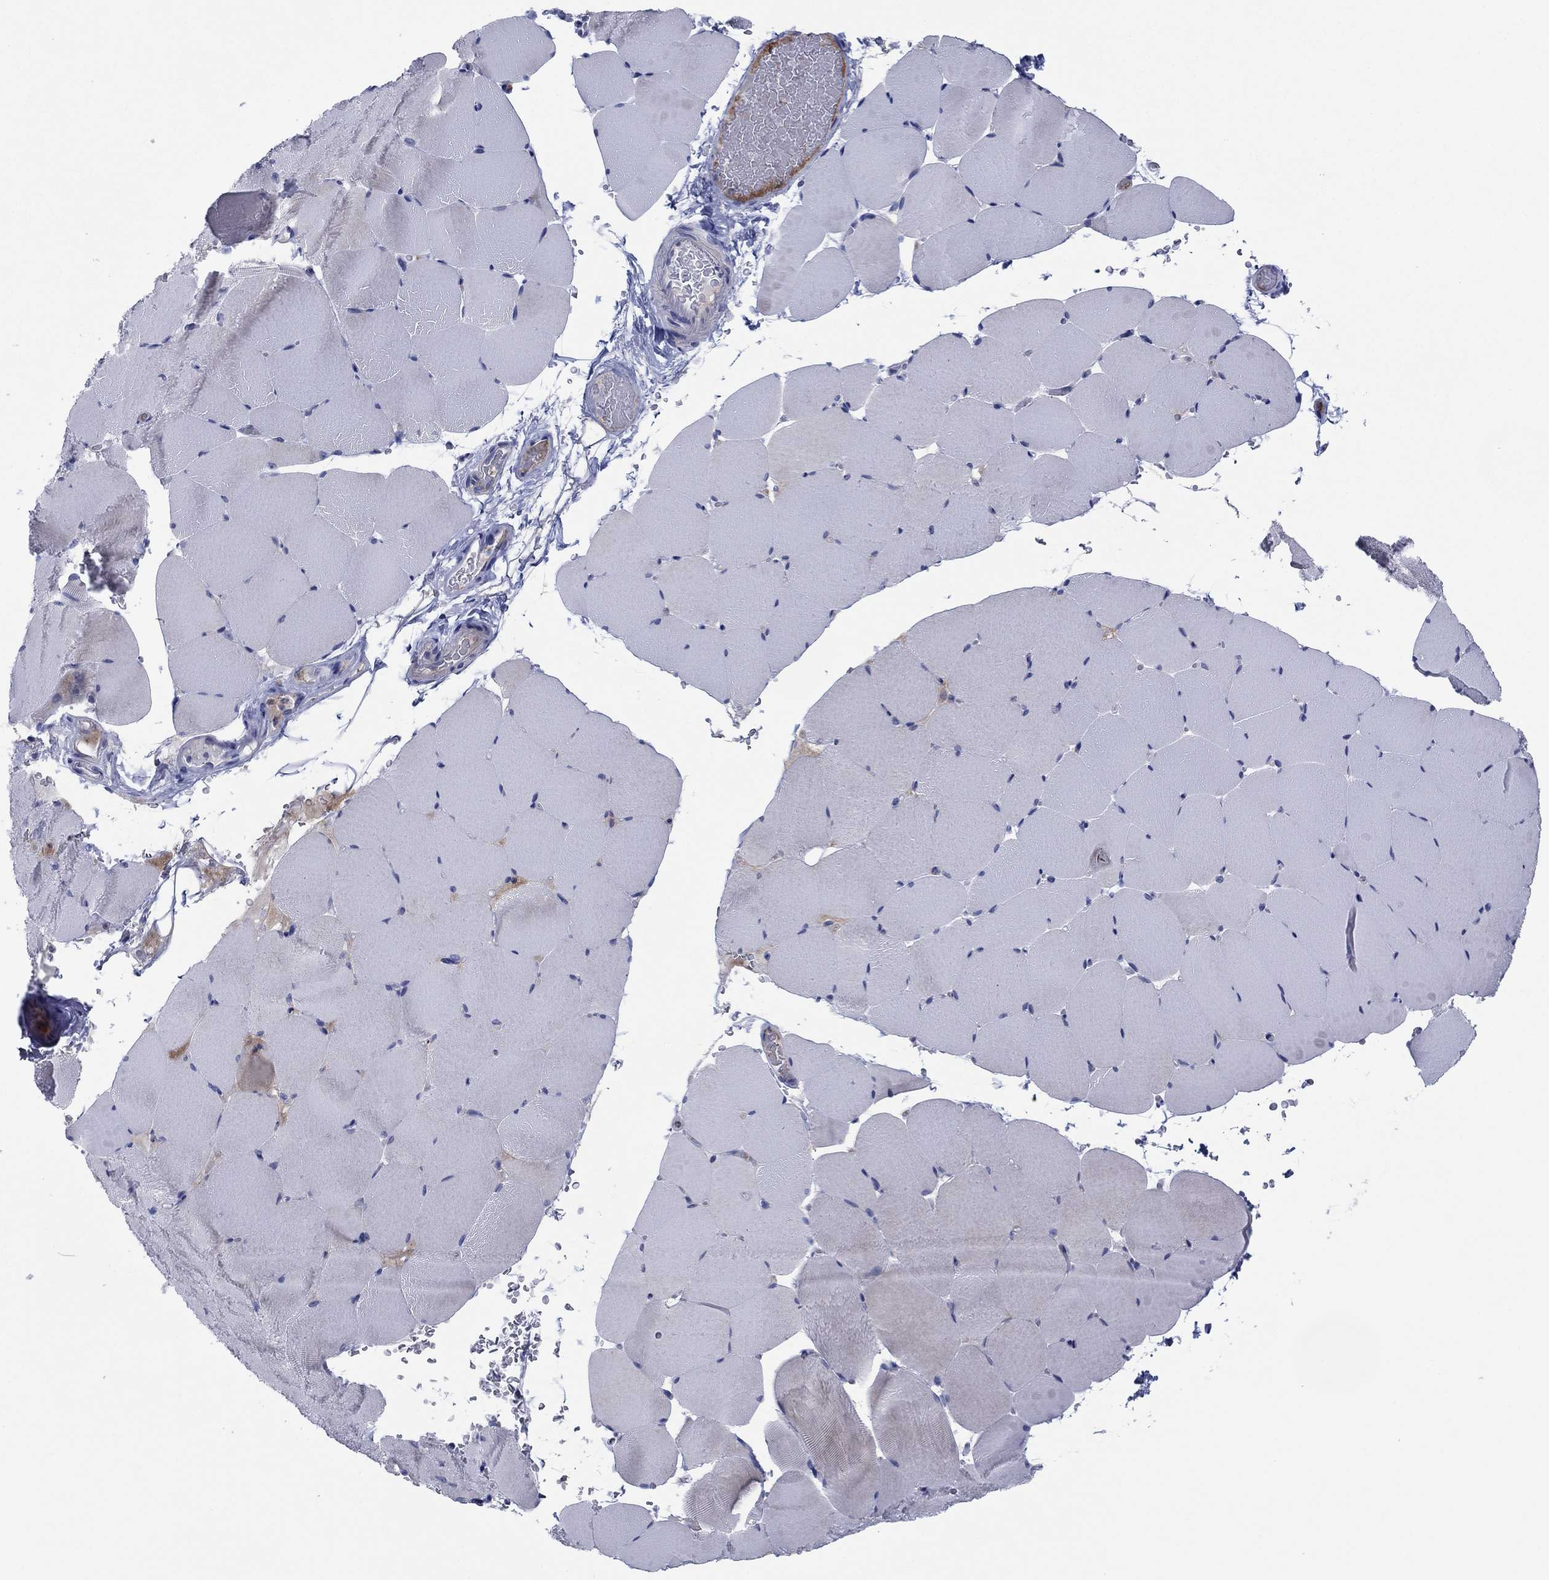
{"staining": {"intensity": "weak", "quantity": "<25%", "location": "cytoplasmic/membranous"}, "tissue": "skeletal muscle", "cell_type": "Myocytes", "image_type": "normal", "snomed": [{"axis": "morphology", "description": "Normal tissue, NOS"}, {"axis": "topography", "description": "Skeletal muscle"}], "caption": "This image is of unremarkable skeletal muscle stained with immunohistochemistry to label a protein in brown with the nuclei are counter-stained blue. There is no expression in myocytes.", "gene": "PVR", "patient": {"sex": "female", "age": 37}}